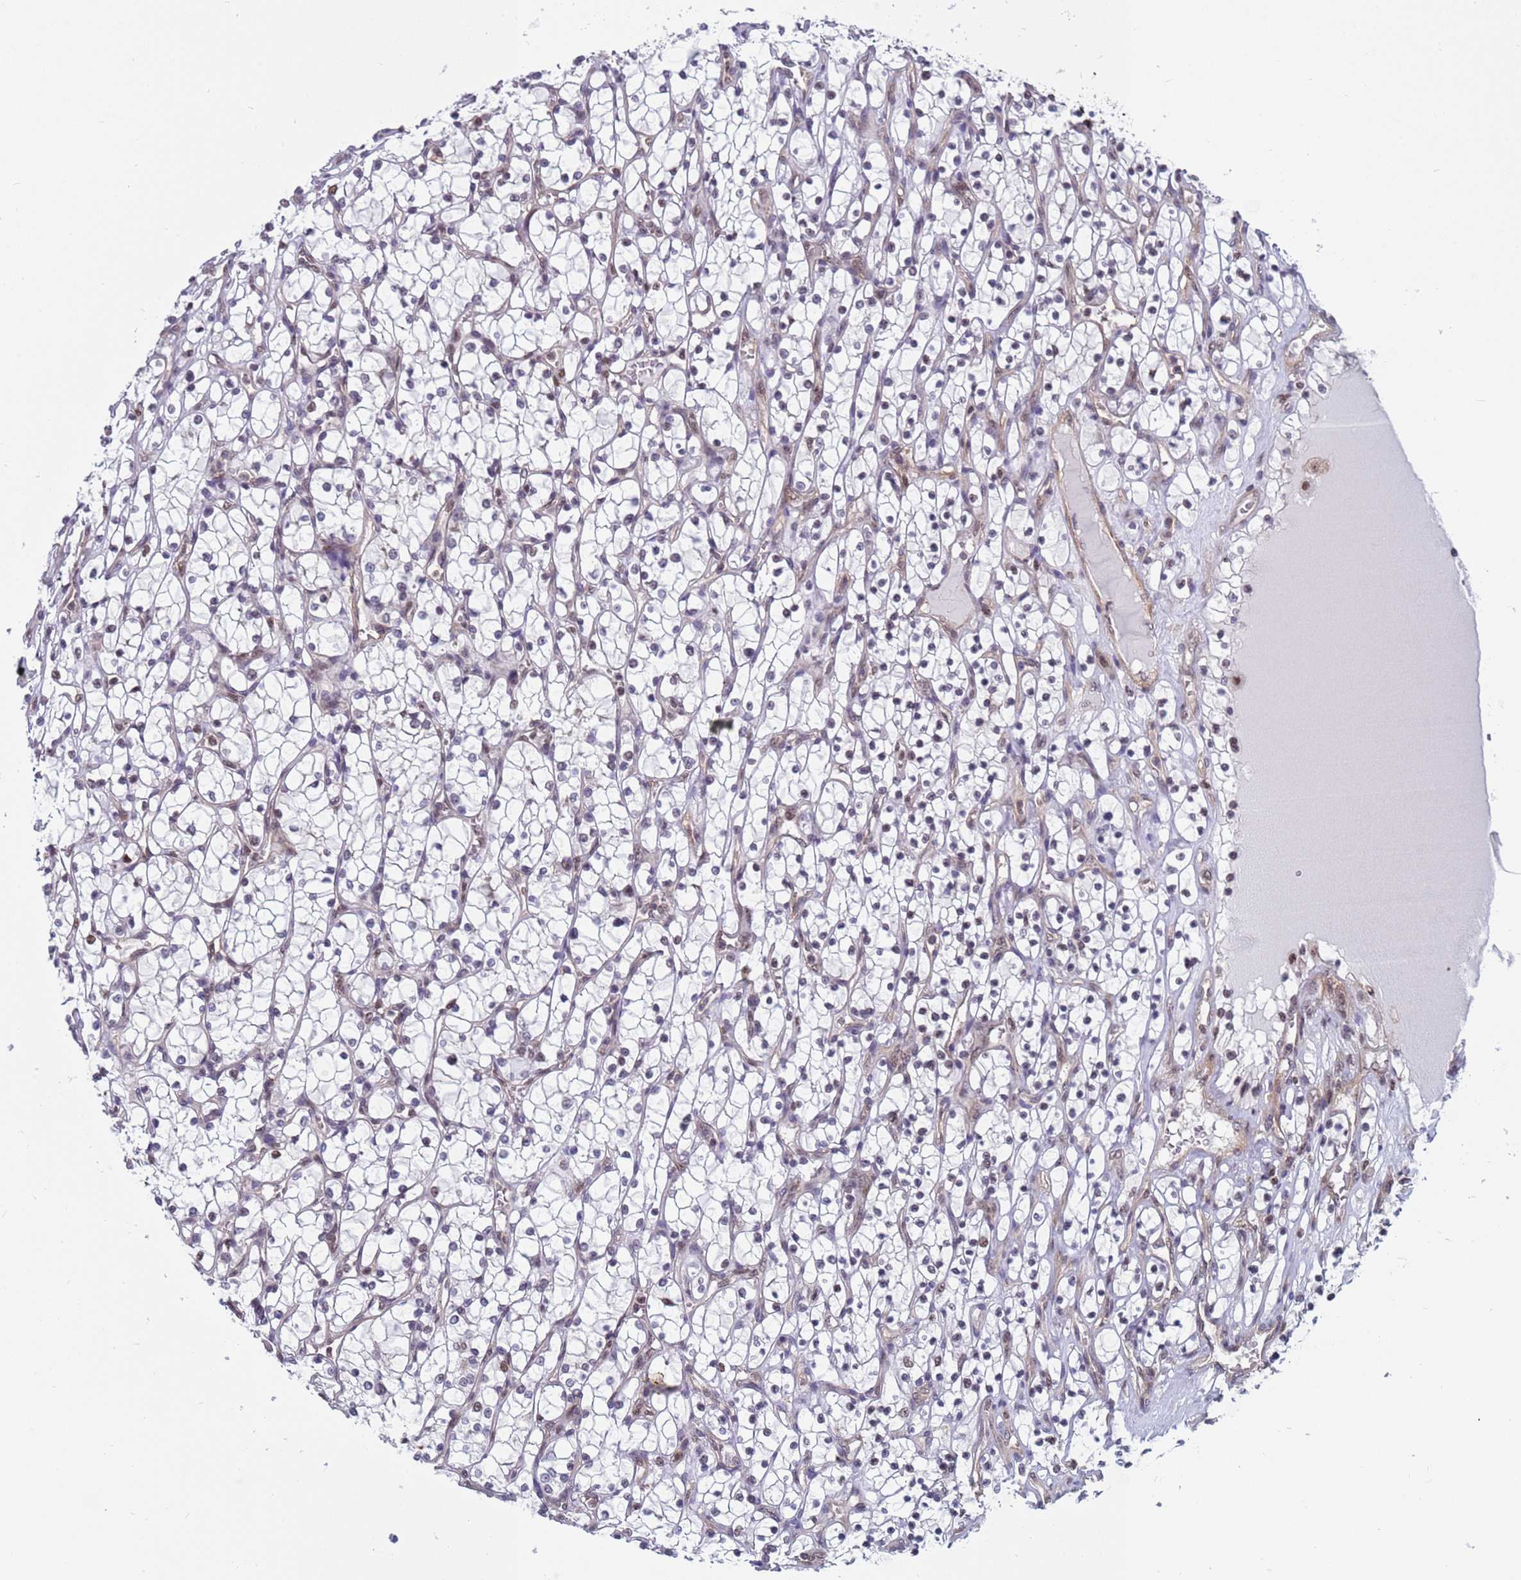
{"staining": {"intensity": "moderate", "quantity": "<25%", "location": "nuclear"}, "tissue": "renal cancer", "cell_type": "Tumor cells", "image_type": "cancer", "snomed": [{"axis": "morphology", "description": "Adenocarcinoma, NOS"}, {"axis": "topography", "description": "Kidney"}], "caption": "Immunohistochemical staining of adenocarcinoma (renal) shows low levels of moderate nuclear protein positivity in approximately <25% of tumor cells. (Brightfield microscopy of DAB IHC at high magnification).", "gene": "NSL1", "patient": {"sex": "female", "age": 69}}